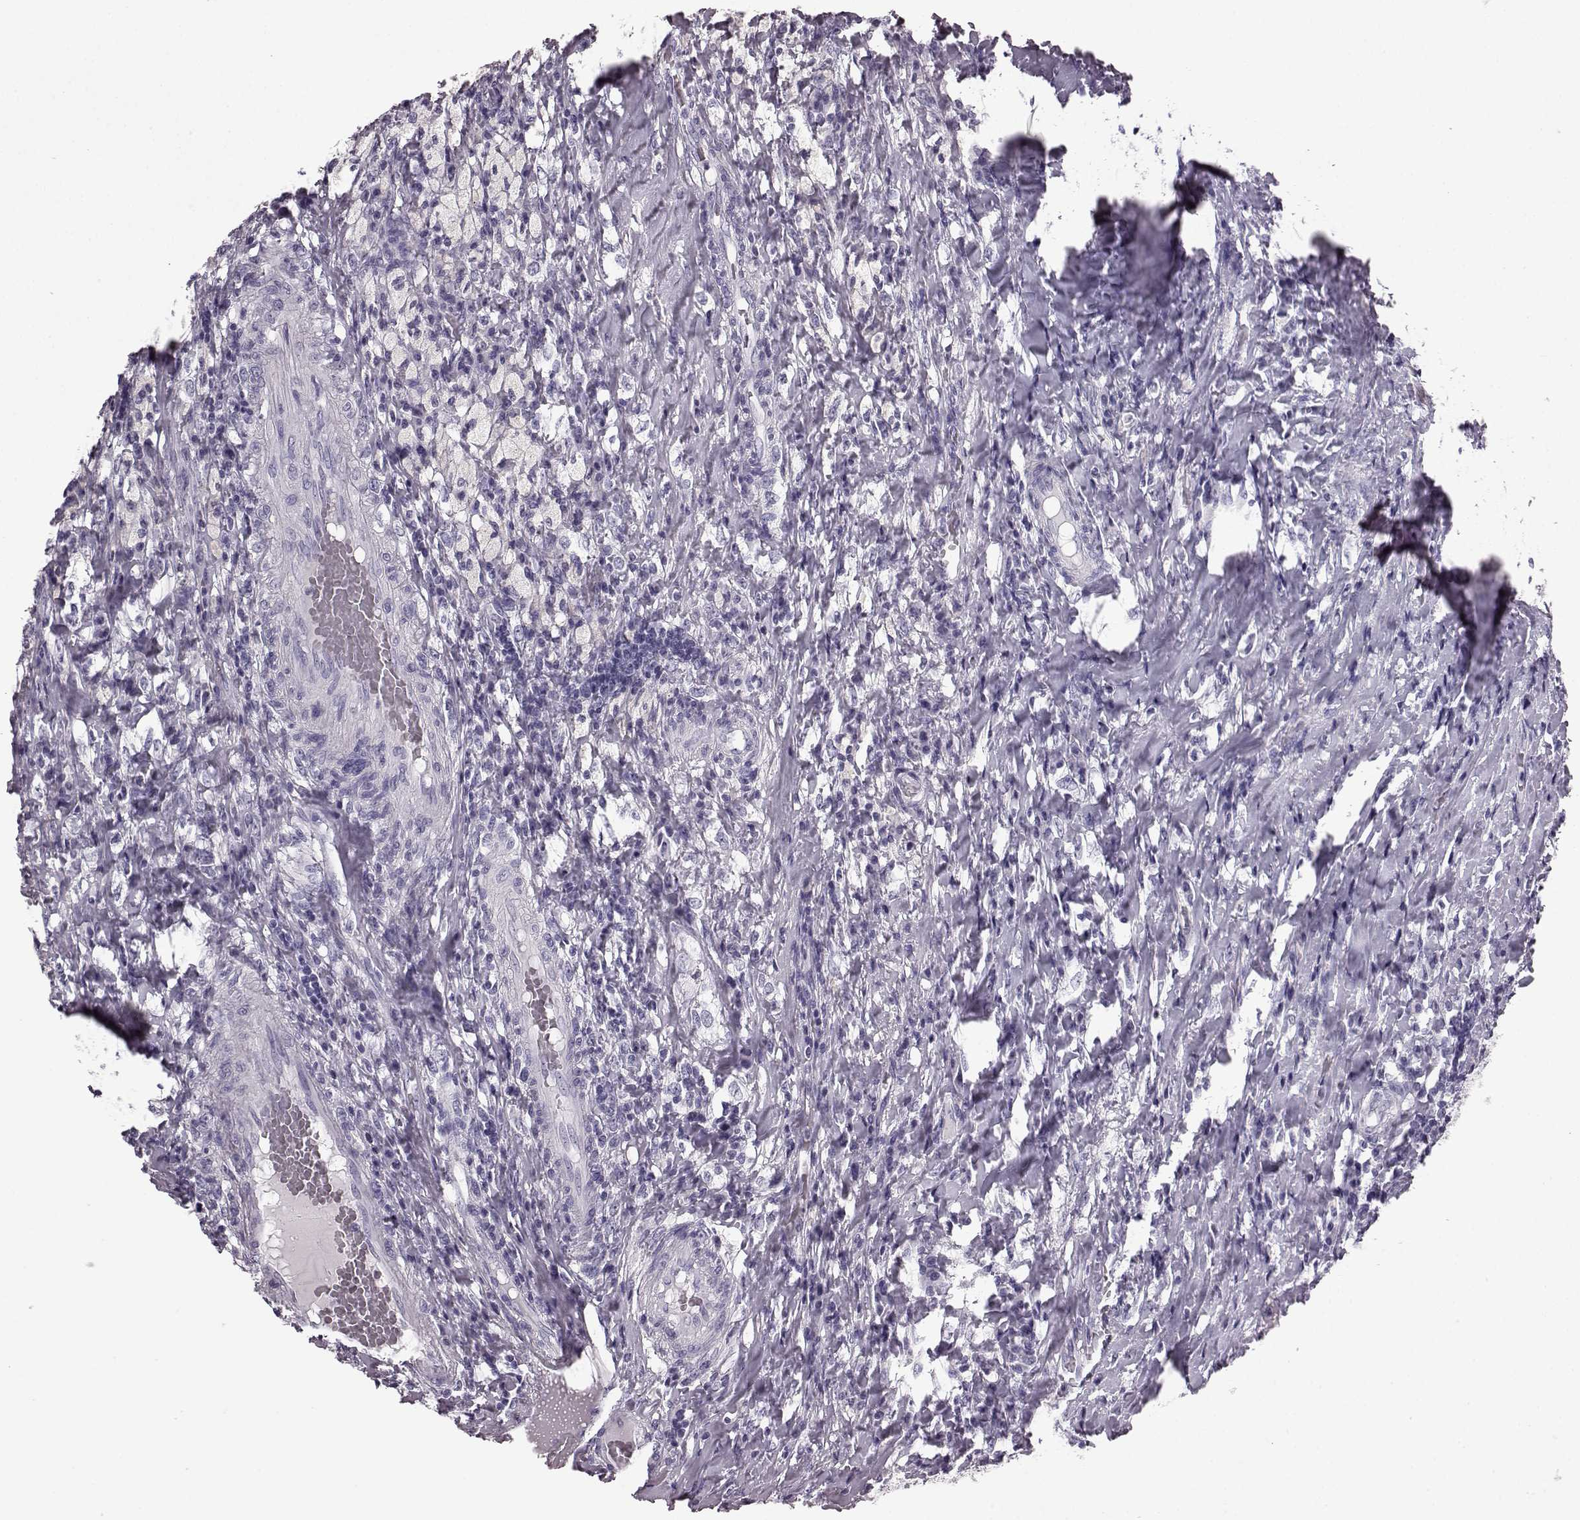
{"staining": {"intensity": "negative", "quantity": "none", "location": "none"}, "tissue": "testis cancer", "cell_type": "Tumor cells", "image_type": "cancer", "snomed": [{"axis": "morphology", "description": "Necrosis, NOS"}, {"axis": "morphology", "description": "Carcinoma, Embryonal, NOS"}, {"axis": "topography", "description": "Testis"}], "caption": "Immunohistochemistry (IHC) photomicrograph of testis cancer stained for a protein (brown), which displays no expression in tumor cells.", "gene": "AIPL1", "patient": {"sex": "male", "age": 19}}